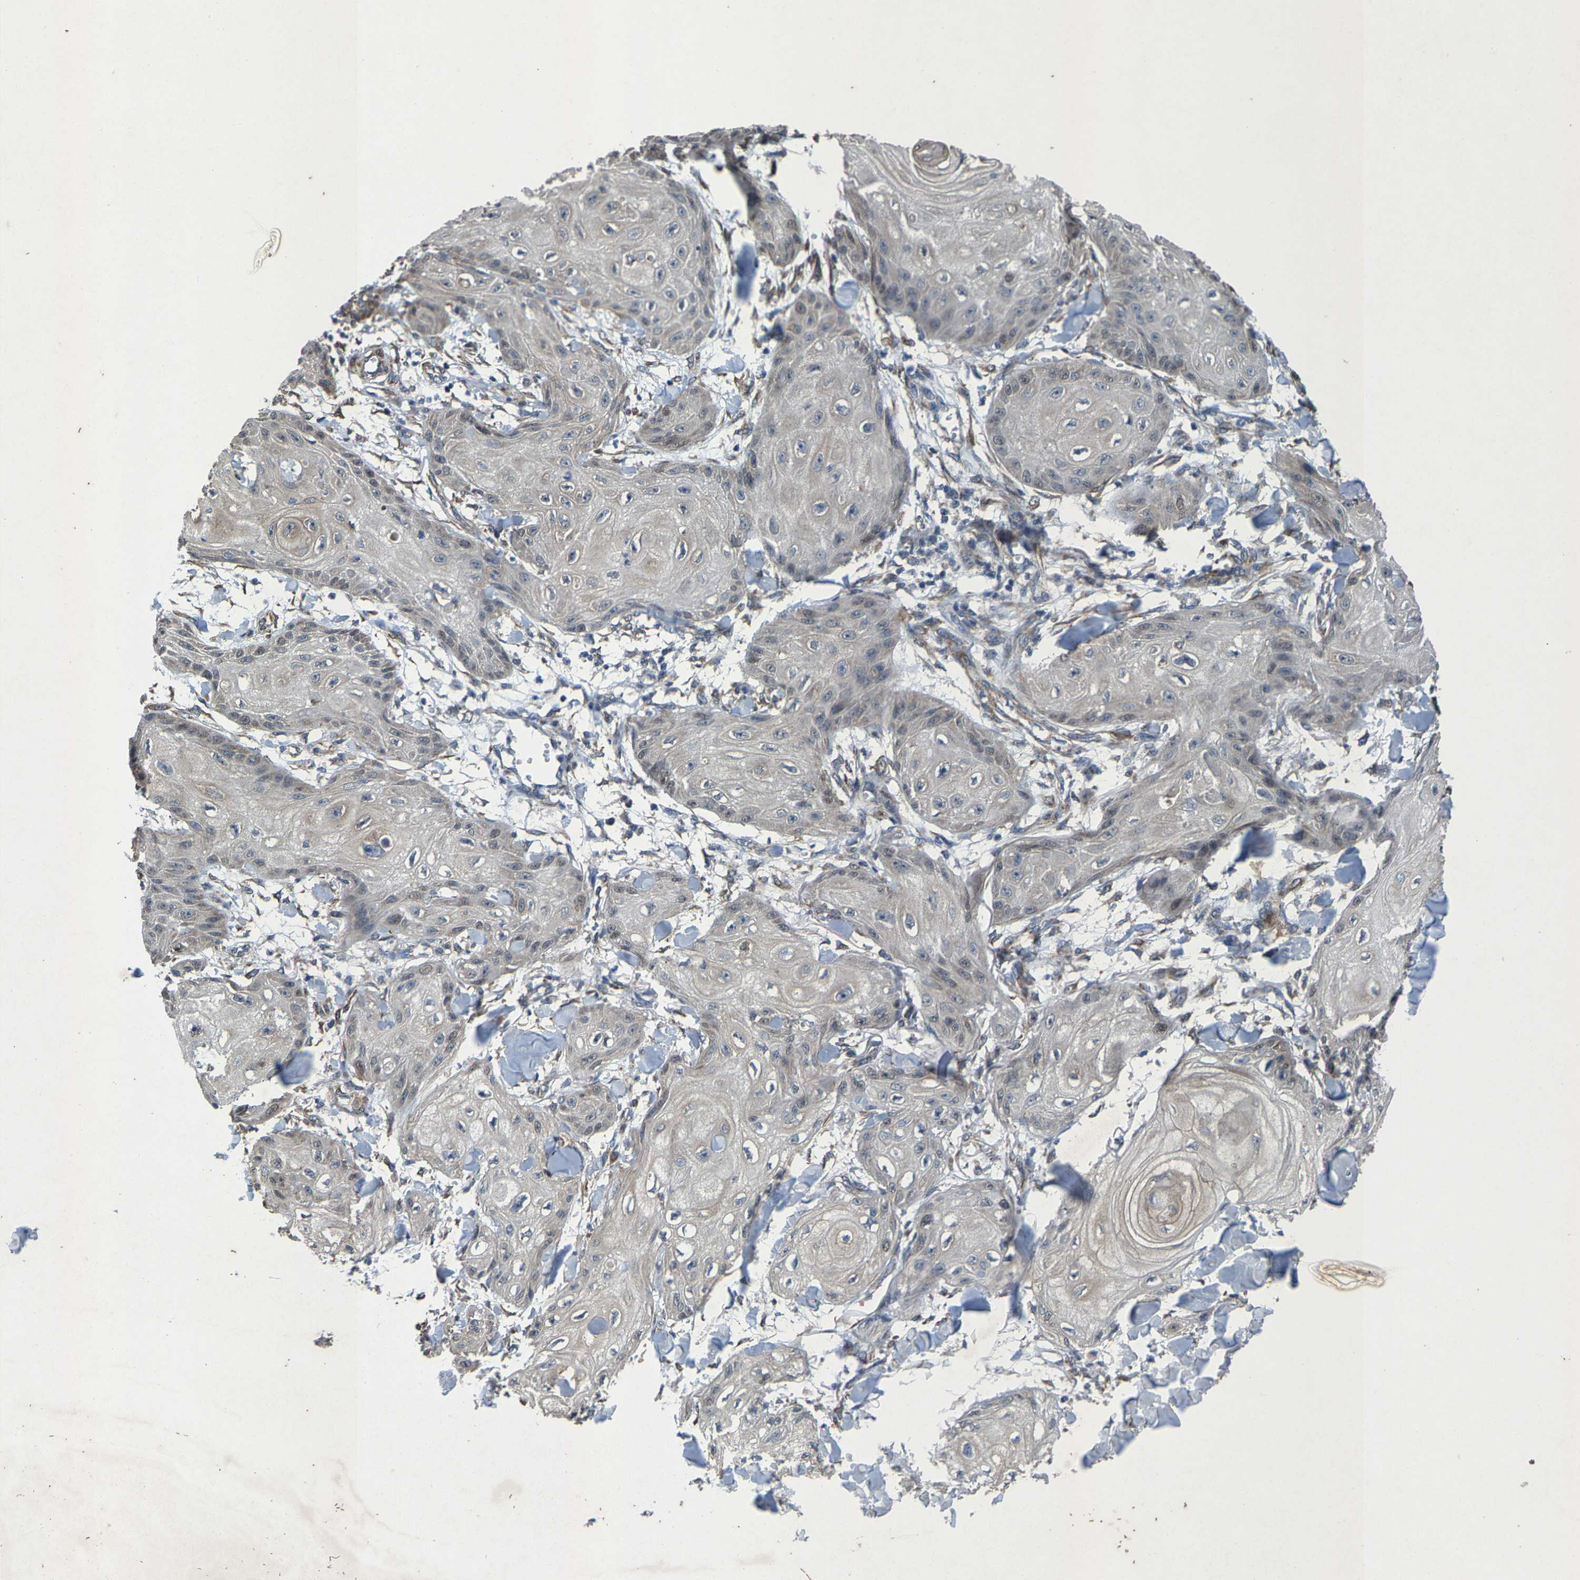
{"staining": {"intensity": "weak", "quantity": "<25%", "location": "cytoplasmic/membranous"}, "tissue": "skin cancer", "cell_type": "Tumor cells", "image_type": "cancer", "snomed": [{"axis": "morphology", "description": "Squamous cell carcinoma, NOS"}, {"axis": "topography", "description": "Skin"}], "caption": "Micrograph shows no protein staining in tumor cells of skin cancer tissue.", "gene": "PDP1", "patient": {"sex": "male", "age": 74}}